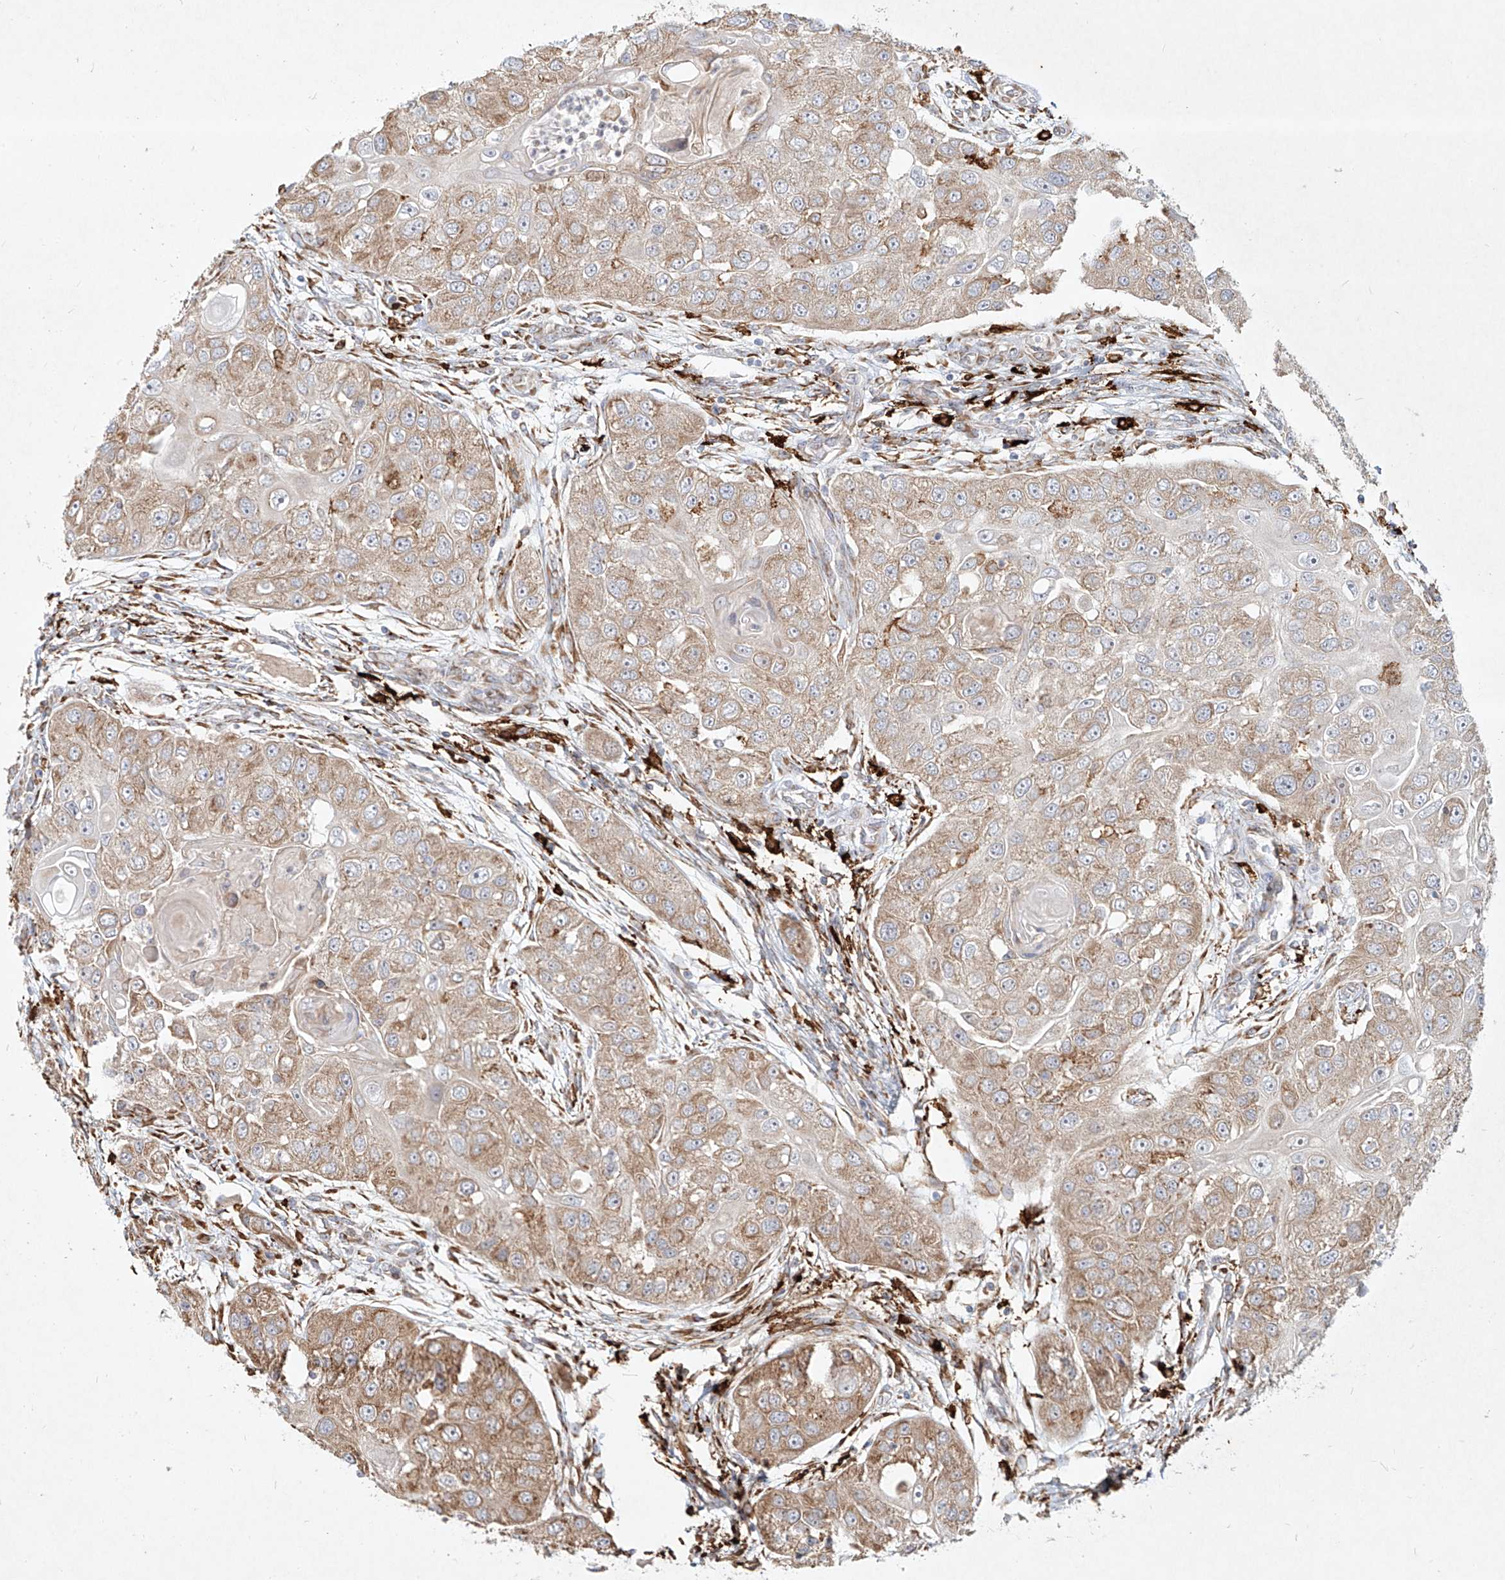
{"staining": {"intensity": "moderate", "quantity": "25%-75%", "location": "cytoplasmic/membranous"}, "tissue": "head and neck cancer", "cell_type": "Tumor cells", "image_type": "cancer", "snomed": [{"axis": "morphology", "description": "Normal tissue, NOS"}, {"axis": "morphology", "description": "Squamous cell carcinoma, NOS"}, {"axis": "topography", "description": "Skeletal muscle"}, {"axis": "topography", "description": "Head-Neck"}], "caption": "About 25%-75% of tumor cells in head and neck squamous cell carcinoma exhibit moderate cytoplasmic/membranous protein expression as visualized by brown immunohistochemical staining.", "gene": "CD209", "patient": {"sex": "male", "age": 51}}